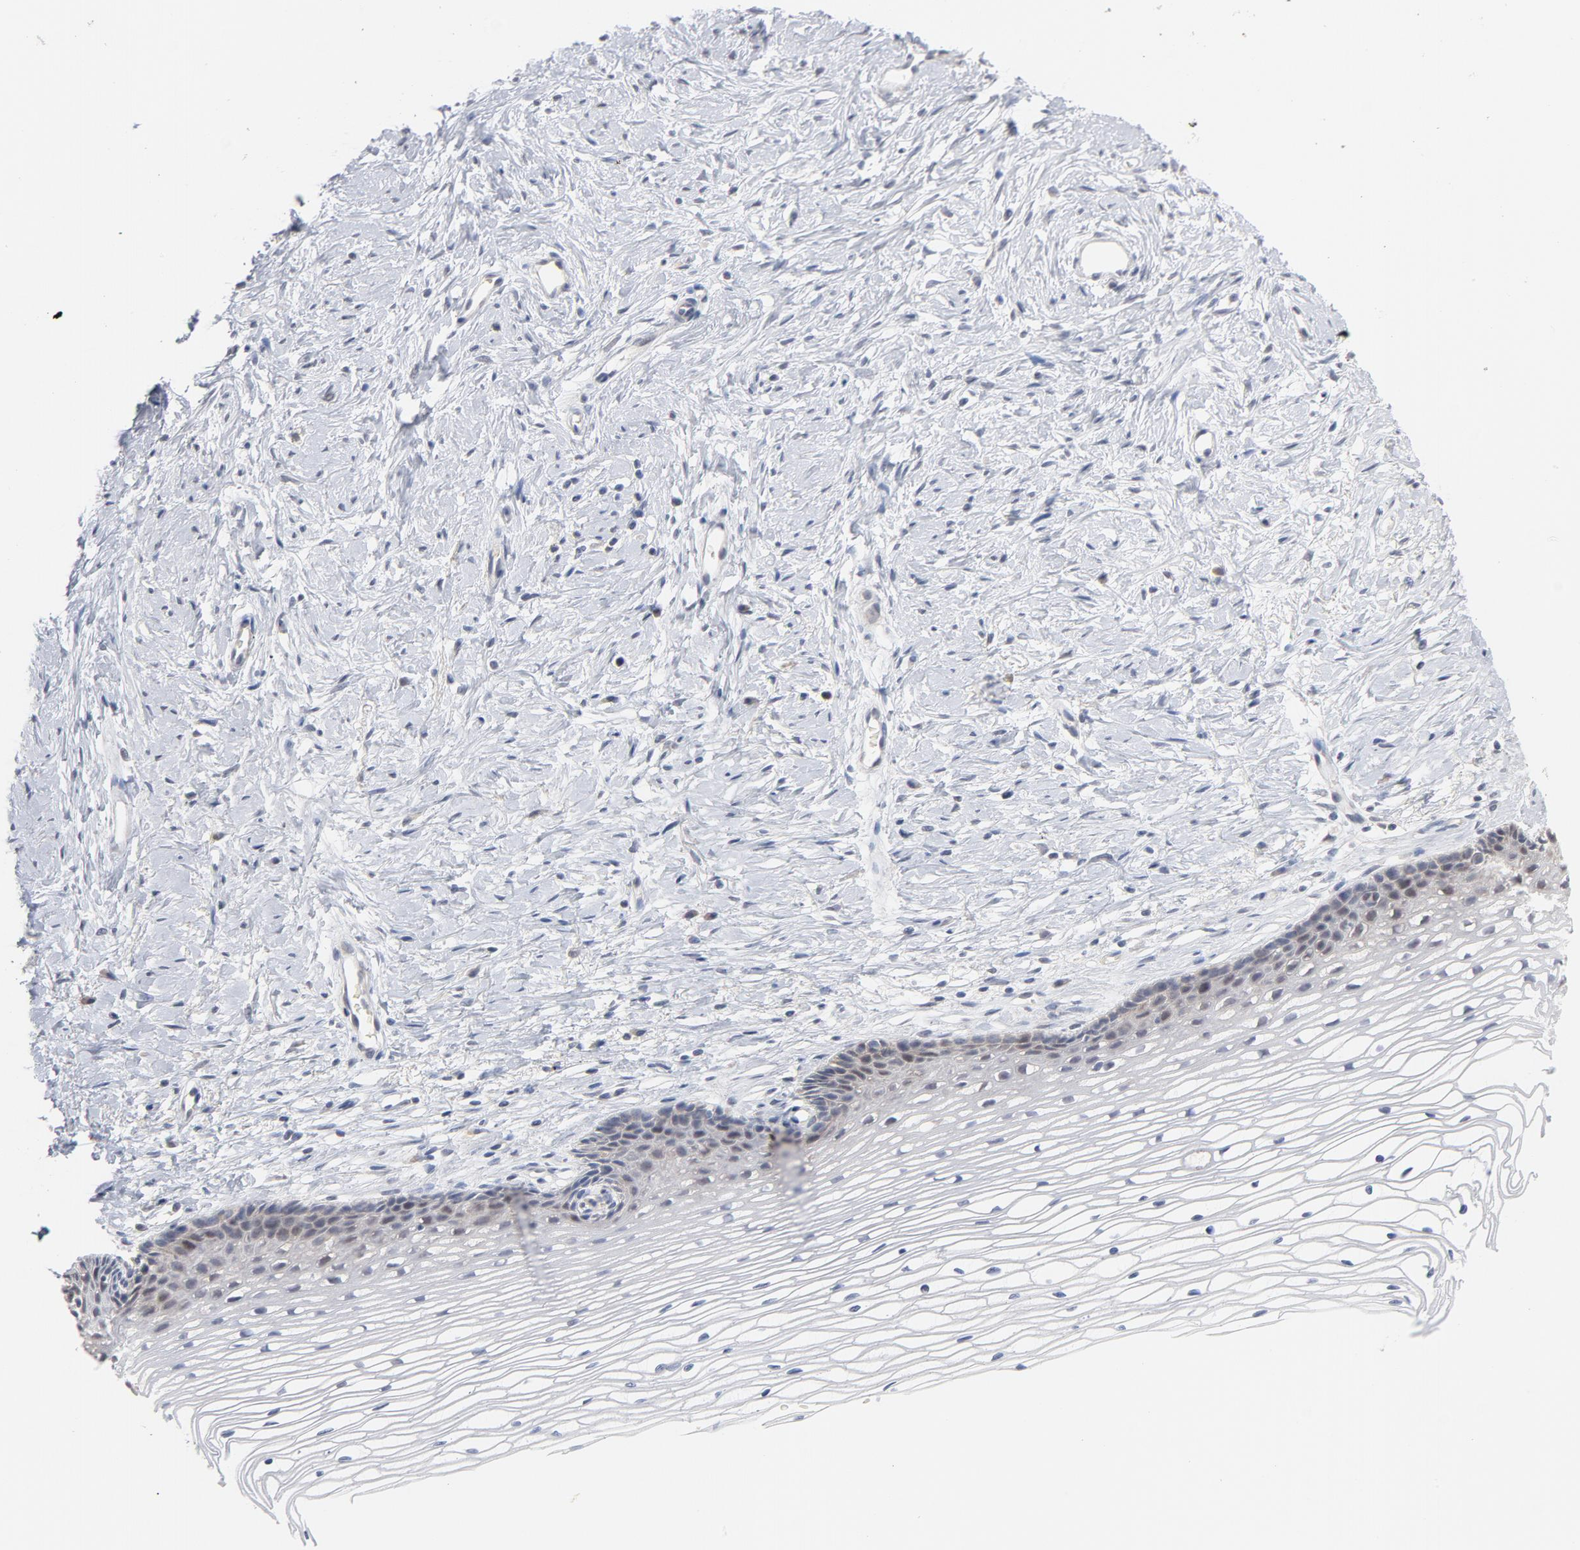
{"staining": {"intensity": "weak", "quantity": "25%-75%", "location": "cytoplasmic/membranous"}, "tissue": "cervix", "cell_type": "Glandular cells", "image_type": "normal", "snomed": [{"axis": "morphology", "description": "Normal tissue, NOS"}, {"axis": "topography", "description": "Cervix"}], "caption": "High-power microscopy captured an immunohistochemistry (IHC) histopathology image of unremarkable cervix, revealing weak cytoplasmic/membranous positivity in approximately 25%-75% of glandular cells.", "gene": "UBL4A", "patient": {"sex": "female", "age": 77}}